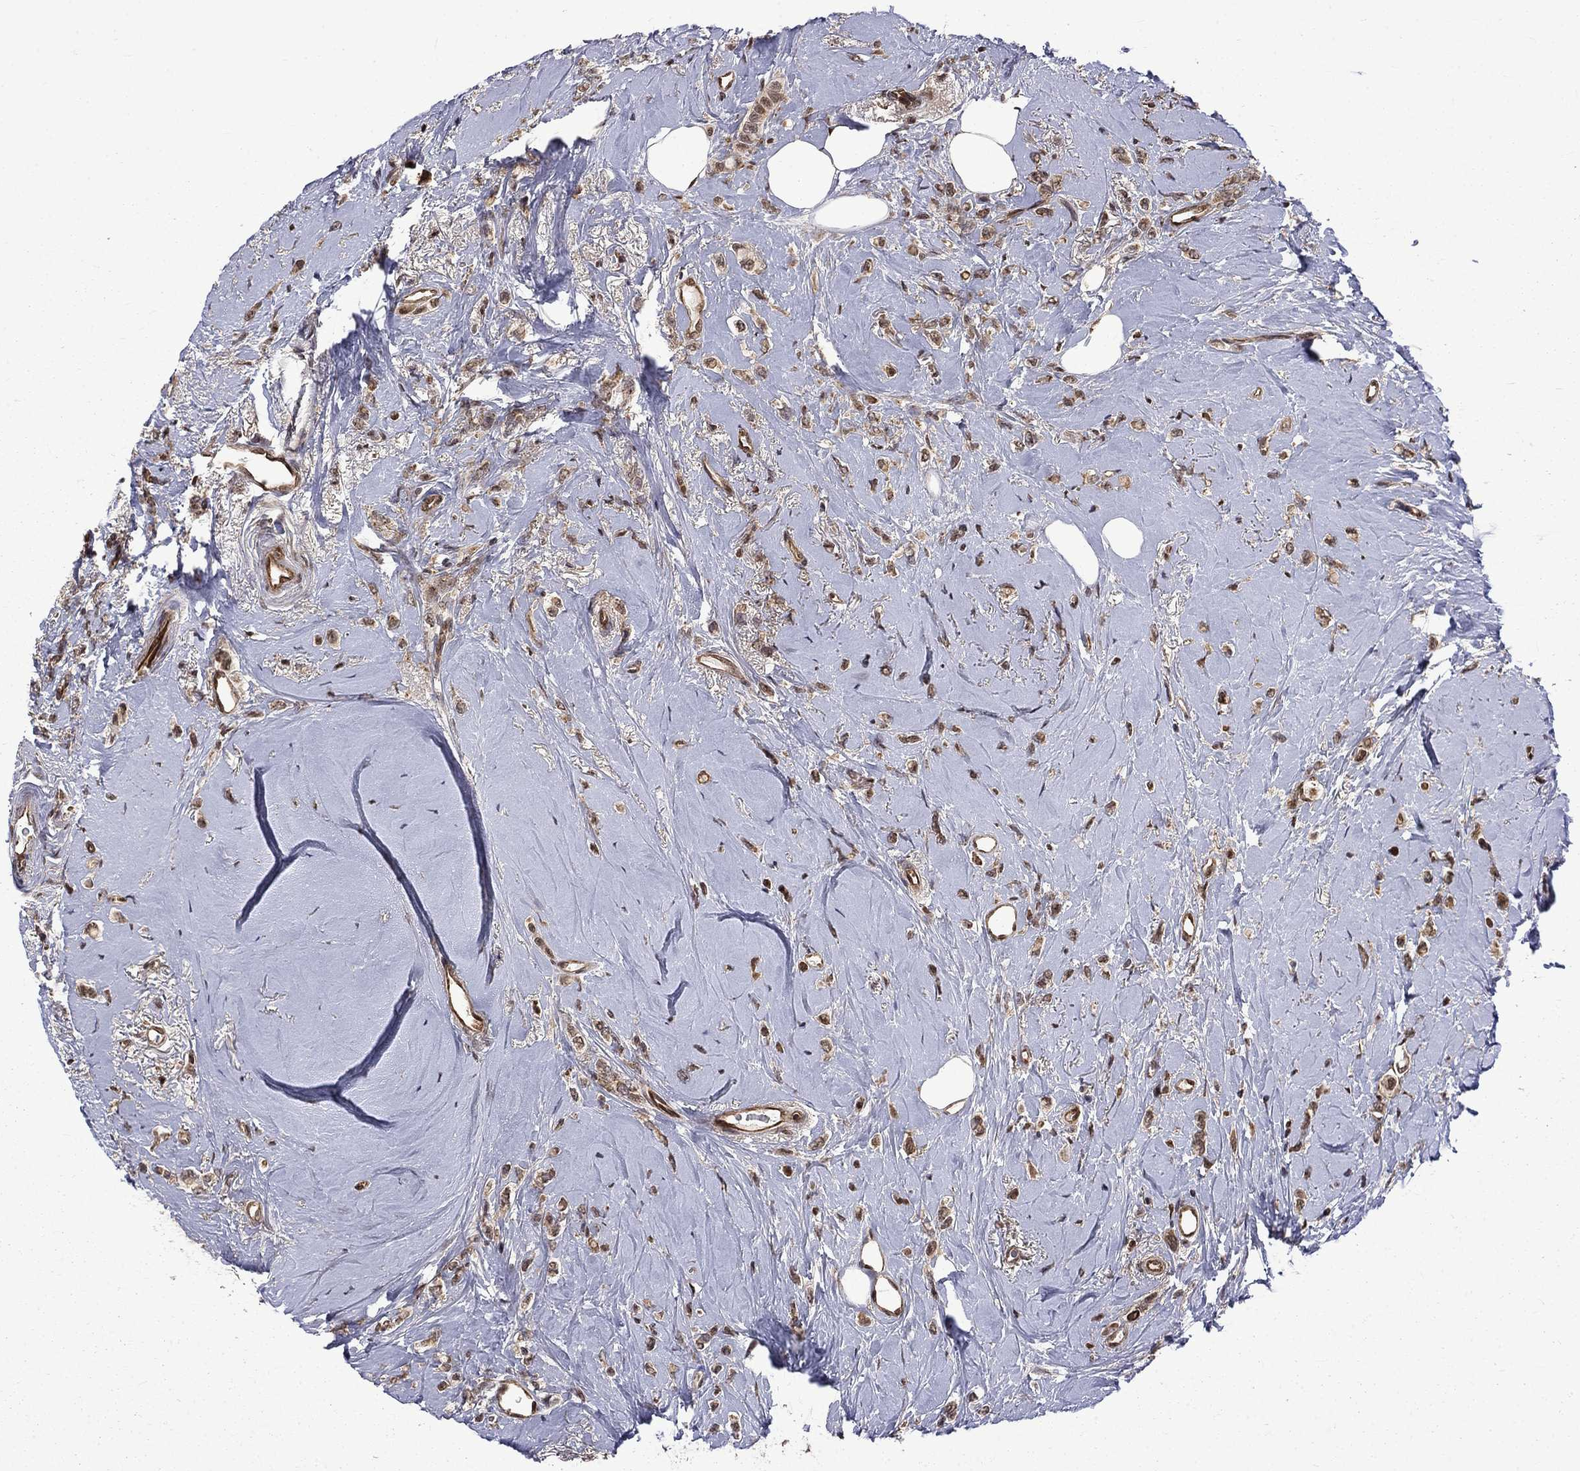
{"staining": {"intensity": "moderate", "quantity": ">75%", "location": "cytoplasmic/membranous,nuclear"}, "tissue": "breast cancer", "cell_type": "Tumor cells", "image_type": "cancer", "snomed": [{"axis": "morphology", "description": "Lobular carcinoma"}, {"axis": "topography", "description": "Breast"}], "caption": "Breast cancer stained for a protein (brown) displays moderate cytoplasmic/membranous and nuclear positive staining in about >75% of tumor cells.", "gene": "KPNA3", "patient": {"sex": "female", "age": 66}}